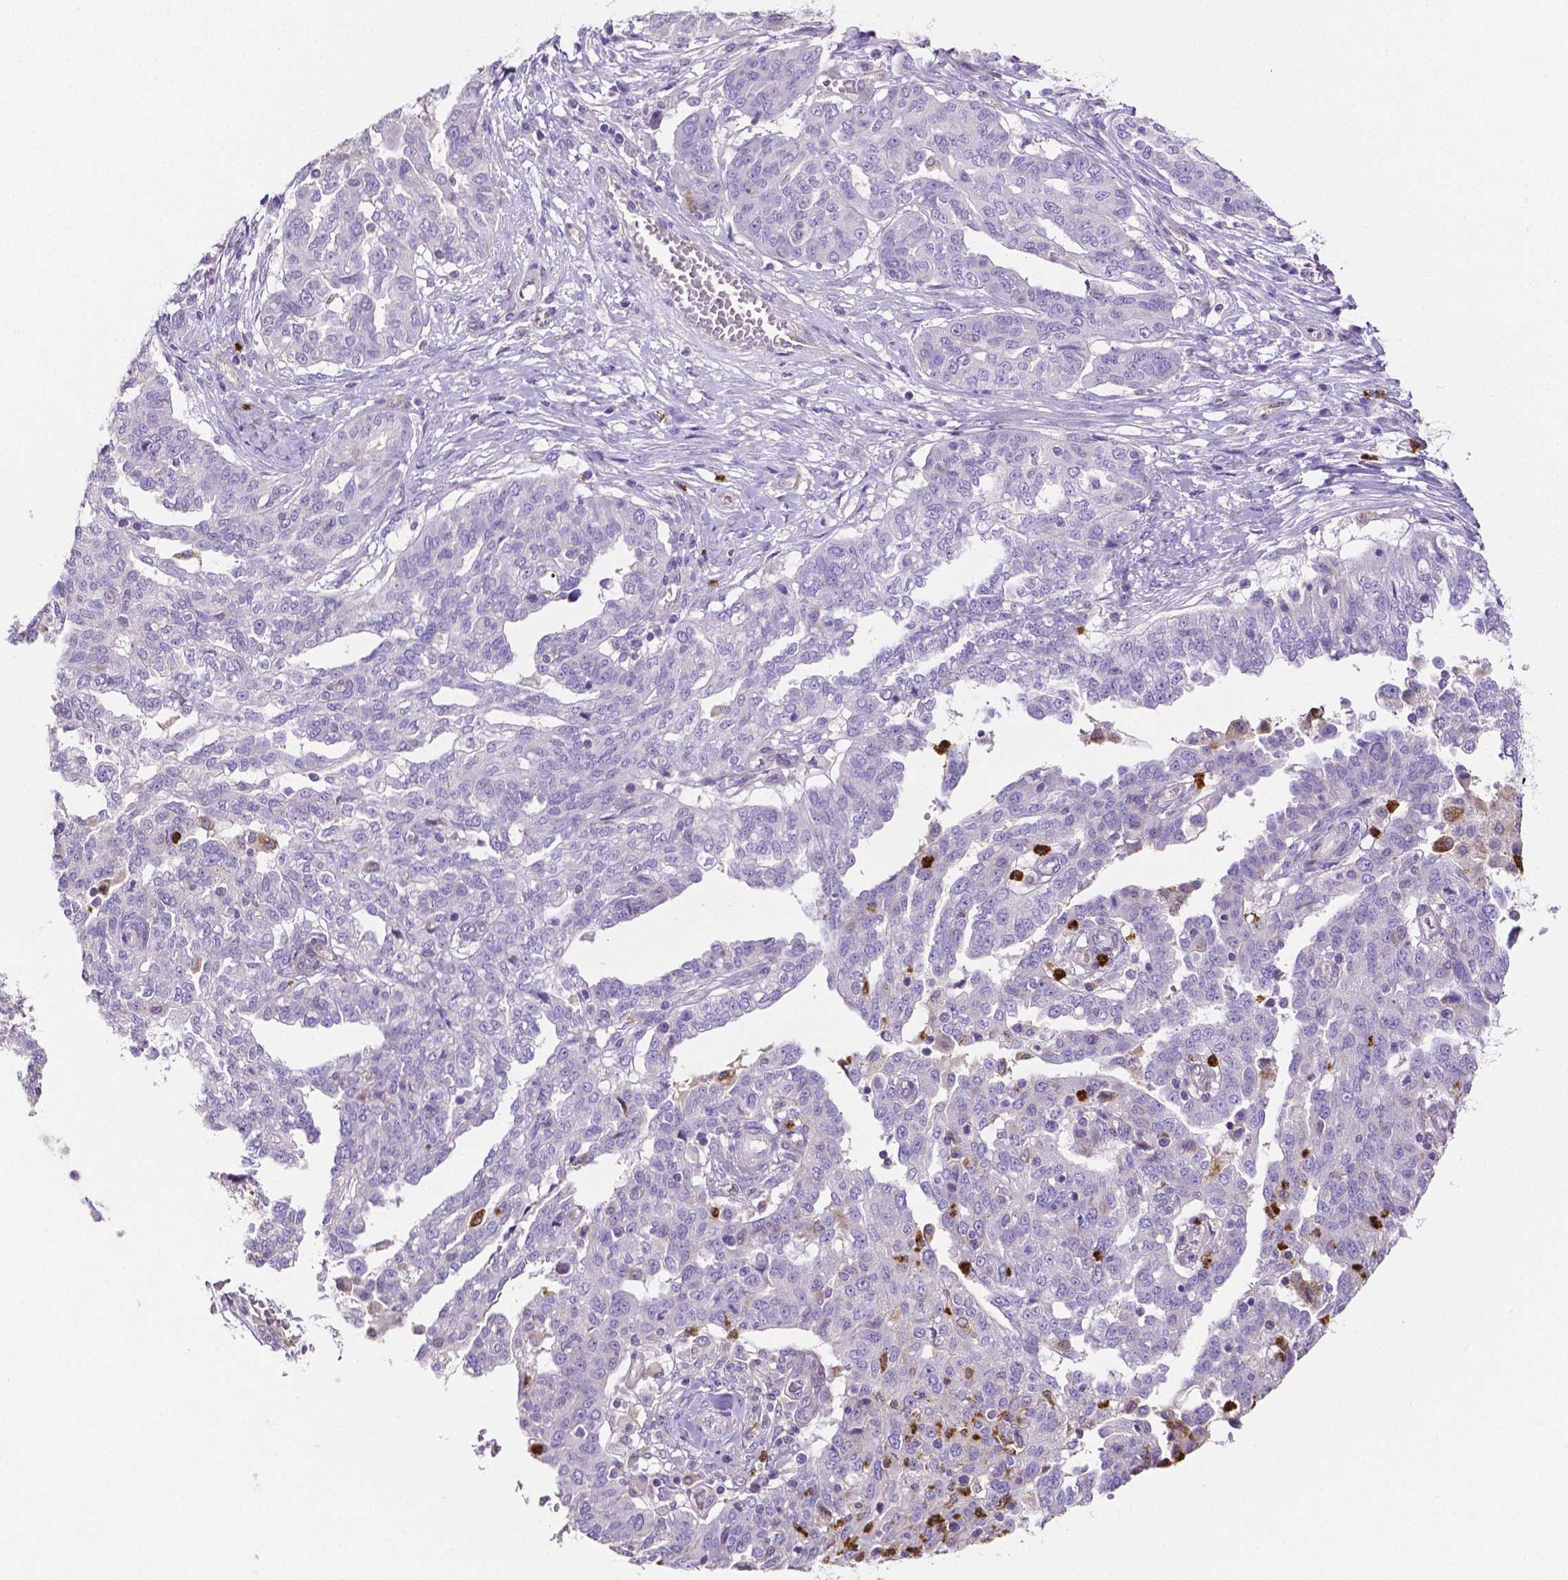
{"staining": {"intensity": "negative", "quantity": "none", "location": "none"}, "tissue": "ovarian cancer", "cell_type": "Tumor cells", "image_type": "cancer", "snomed": [{"axis": "morphology", "description": "Cystadenocarcinoma, serous, NOS"}, {"axis": "topography", "description": "Ovary"}], "caption": "IHC of human ovarian cancer demonstrates no expression in tumor cells.", "gene": "MMP9", "patient": {"sex": "female", "age": 67}}